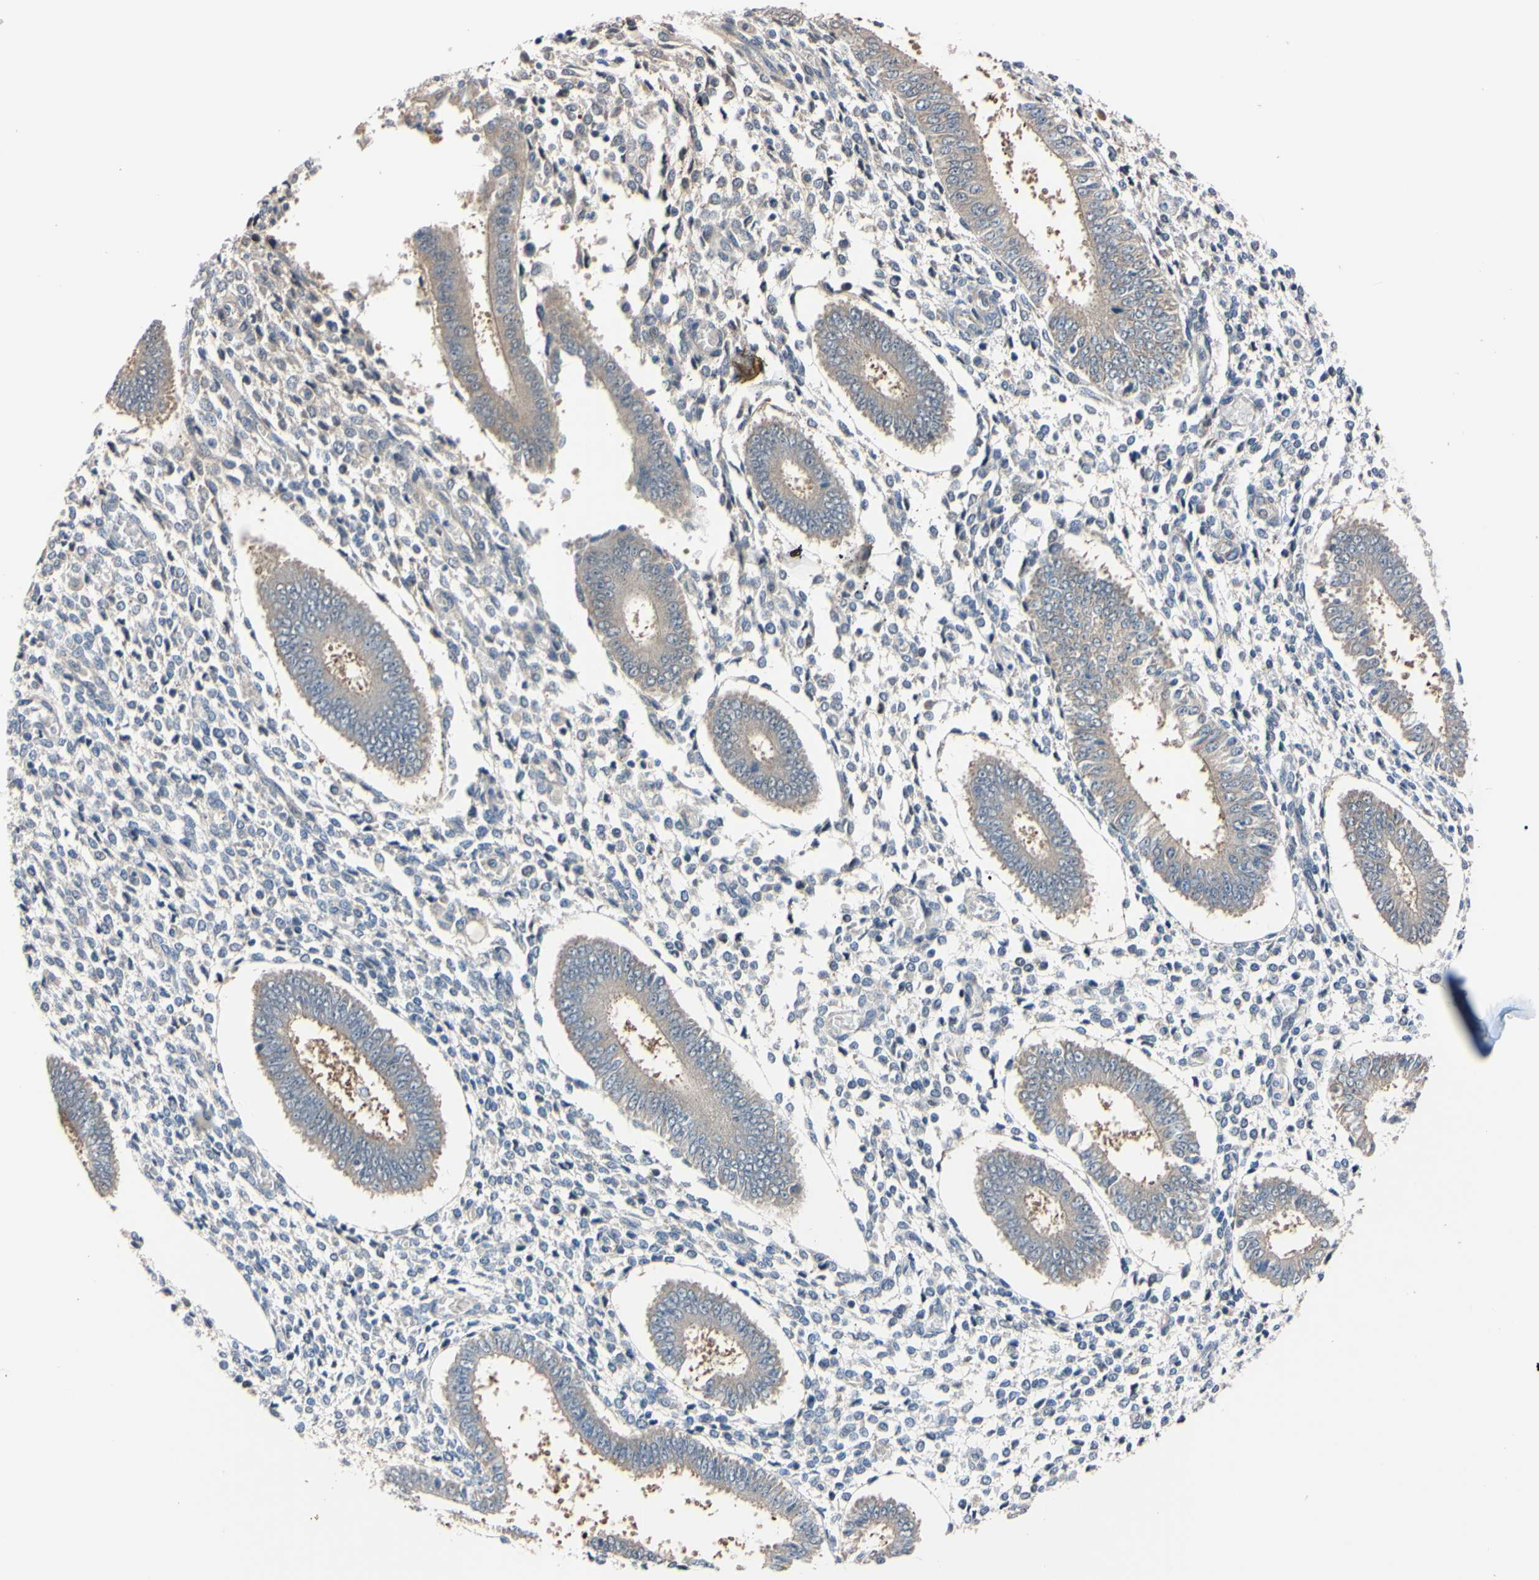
{"staining": {"intensity": "negative", "quantity": "none", "location": "none"}, "tissue": "endometrium", "cell_type": "Cells in endometrial stroma", "image_type": "normal", "snomed": [{"axis": "morphology", "description": "Normal tissue, NOS"}, {"axis": "topography", "description": "Endometrium"}], "caption": "Immunohistochemistry of normal human endometrium displays no positivity in cells in endometrial stroma. (DAB (3,3'-diaminobenzidine) immunohistochemistry with hematoxylin counter stain).", "gene": "RARS1", "patient": {"sex": "female", "age": 35}}